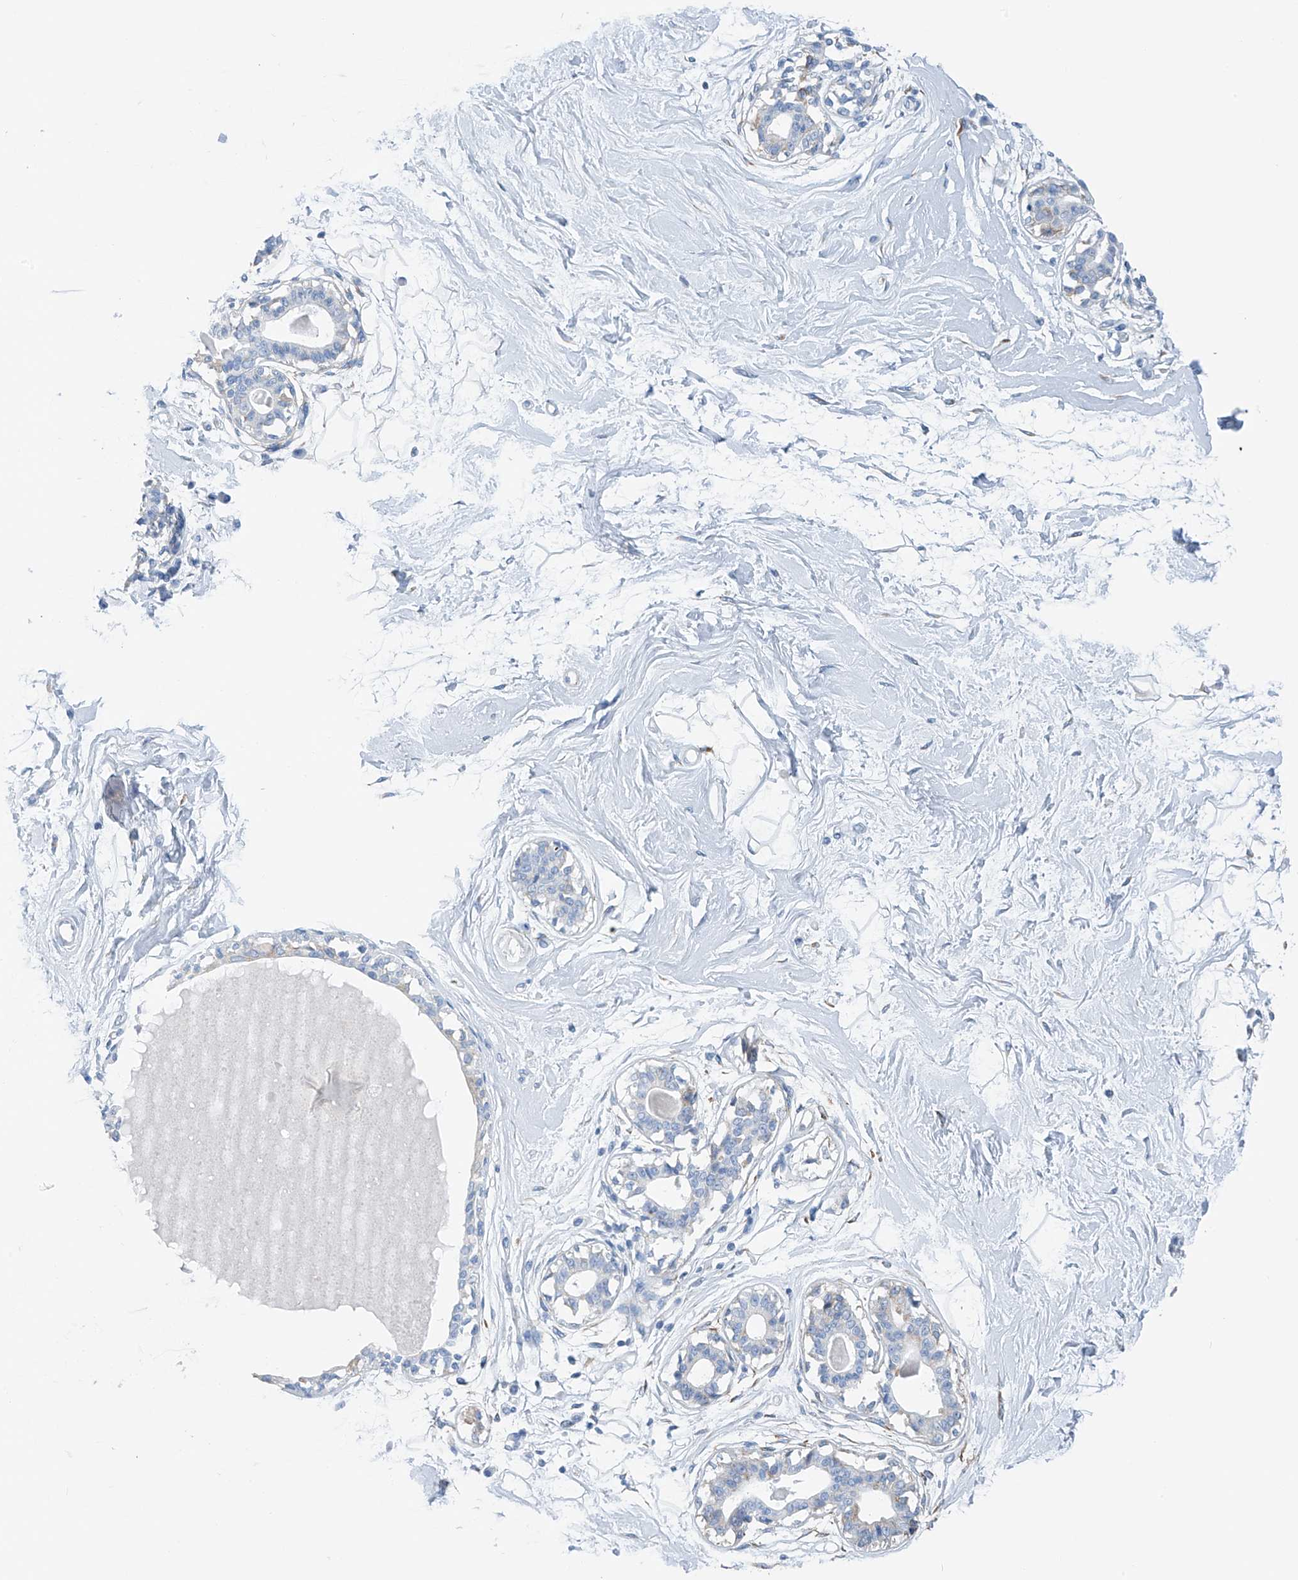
{"staining": {"intensity": "negative", "quantity": "none", "location": "none"}, "tissue": "breast", "cell_type": "Adipocytes", "image_type": "normal", "snomed": [{"axis": "morphology", "description": "Normal tissue, NOS"}, {"axis": "topography", "description": "Breast"}], "caption": "DAB immunohistochemical staining of normal breast shows no significant expression in adipocytes. Brightfield microscopy of IHC stained with DAB (brown) and hematoxylin (blue), captured at high magnification.", "gene": "RCN2", "patient": {"sex": "female", "age": 45}}